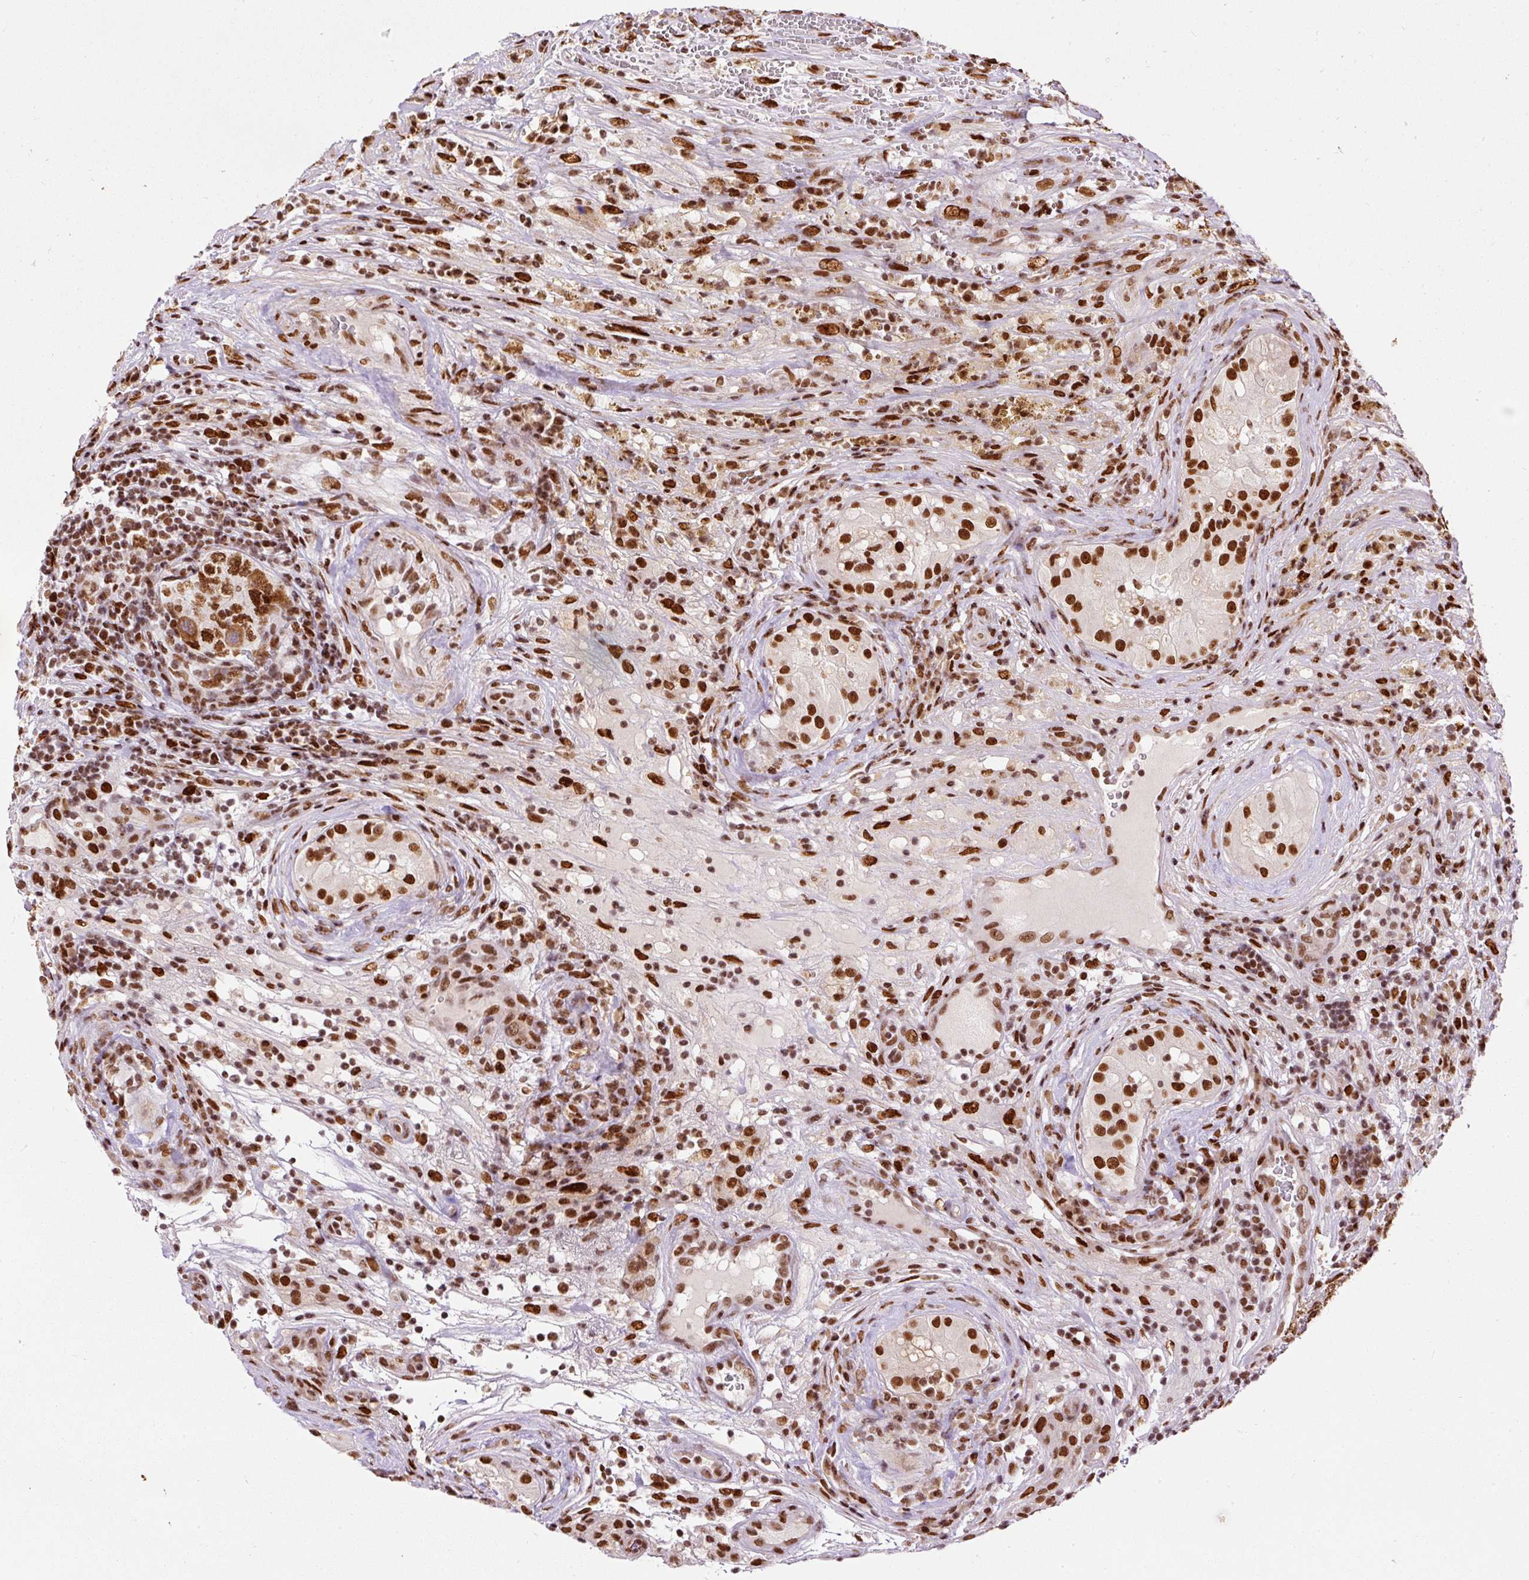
{"staining": {"intensity": "strong", "quantity": ">75%", "location": "nuclear"}, "tissue": "testis cancer", "cell_type": "Tumor cells", "image_type": "cancer", "snomed": [{"axis": "morphology", "description": "Seminoma, NOS"}, {"axis": "morphology", "description": "Teratoma, malignant, NOS"}, {"axis": "topography", "description": "Testis"}], "caption": "IHC (DAB (3,3'-diaminobenzidine)) staining of testis cancer (malignant teratoma) reveals strong nuclear protein staining in approximately >75% of tumor cells. (DAB IHC with brightfield microscopy, high magnification).", "gene": "HNRNPC", "patient": {"sex": "male", "age": 34}}